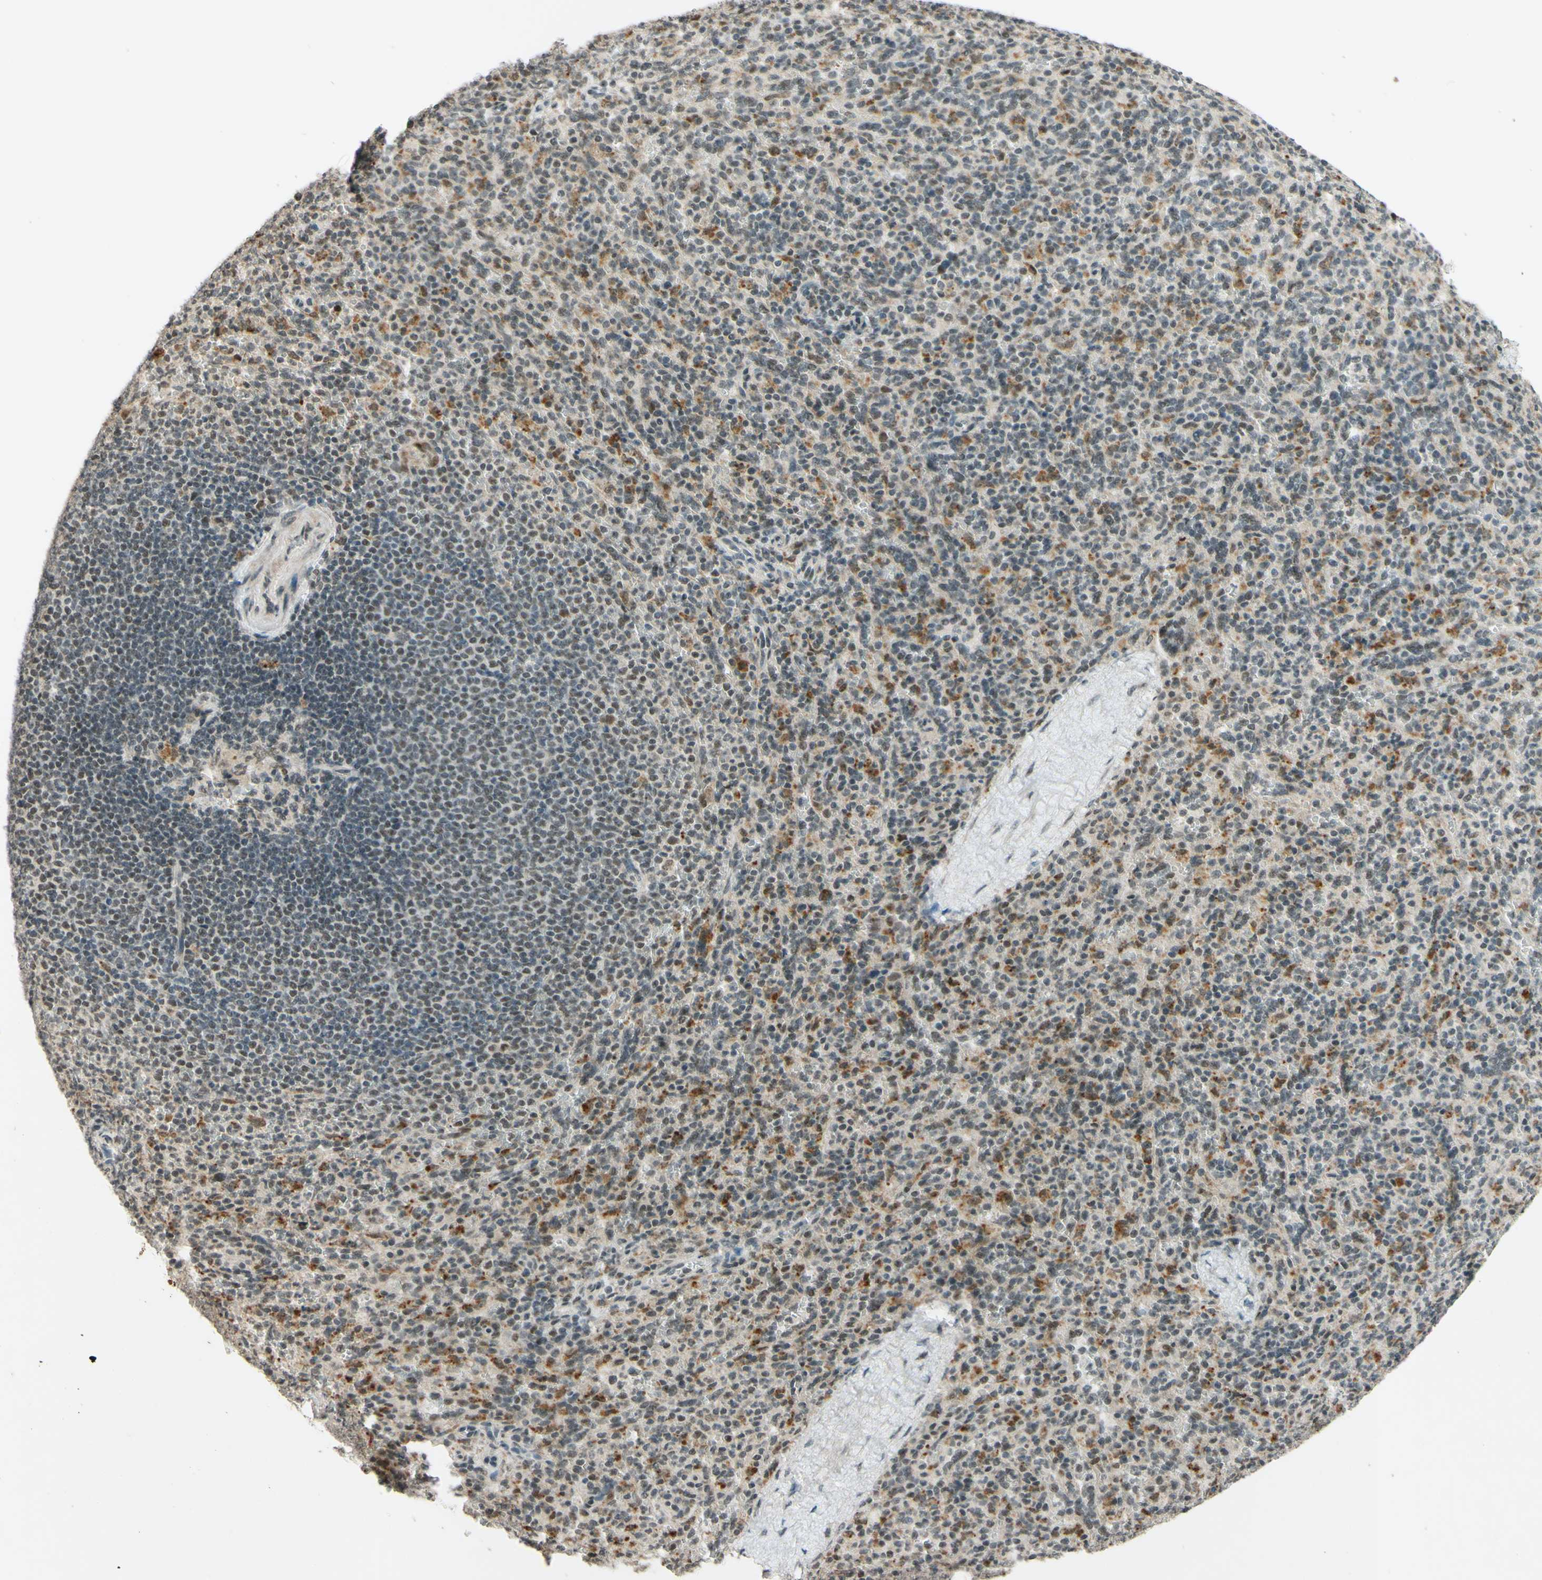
{"staining": {"intensity": "moderate", "quantity": "25%-75%", "location": "cytoplasmic/membranous"}, "tissue": "spleen", "cell_type": "Cells in red pulp", "image_type": "normal", "snomed": [{"axis": "morphology", "description": "Normal tissue, NOS"}, {"axis": "topography", "description": "Spleen"}], "caption": "Cells in red pulp reveal moderate cytoplasmic/membranous staining in about 25%-75% of cells in unremarkable spleen. (DAB (3,3'-diaminobenzidine) IHC, brown staining for protein, blue staining for nuclei).", "gene": "SMARCB1", "patient": {"sex": "male", "age": 36}}